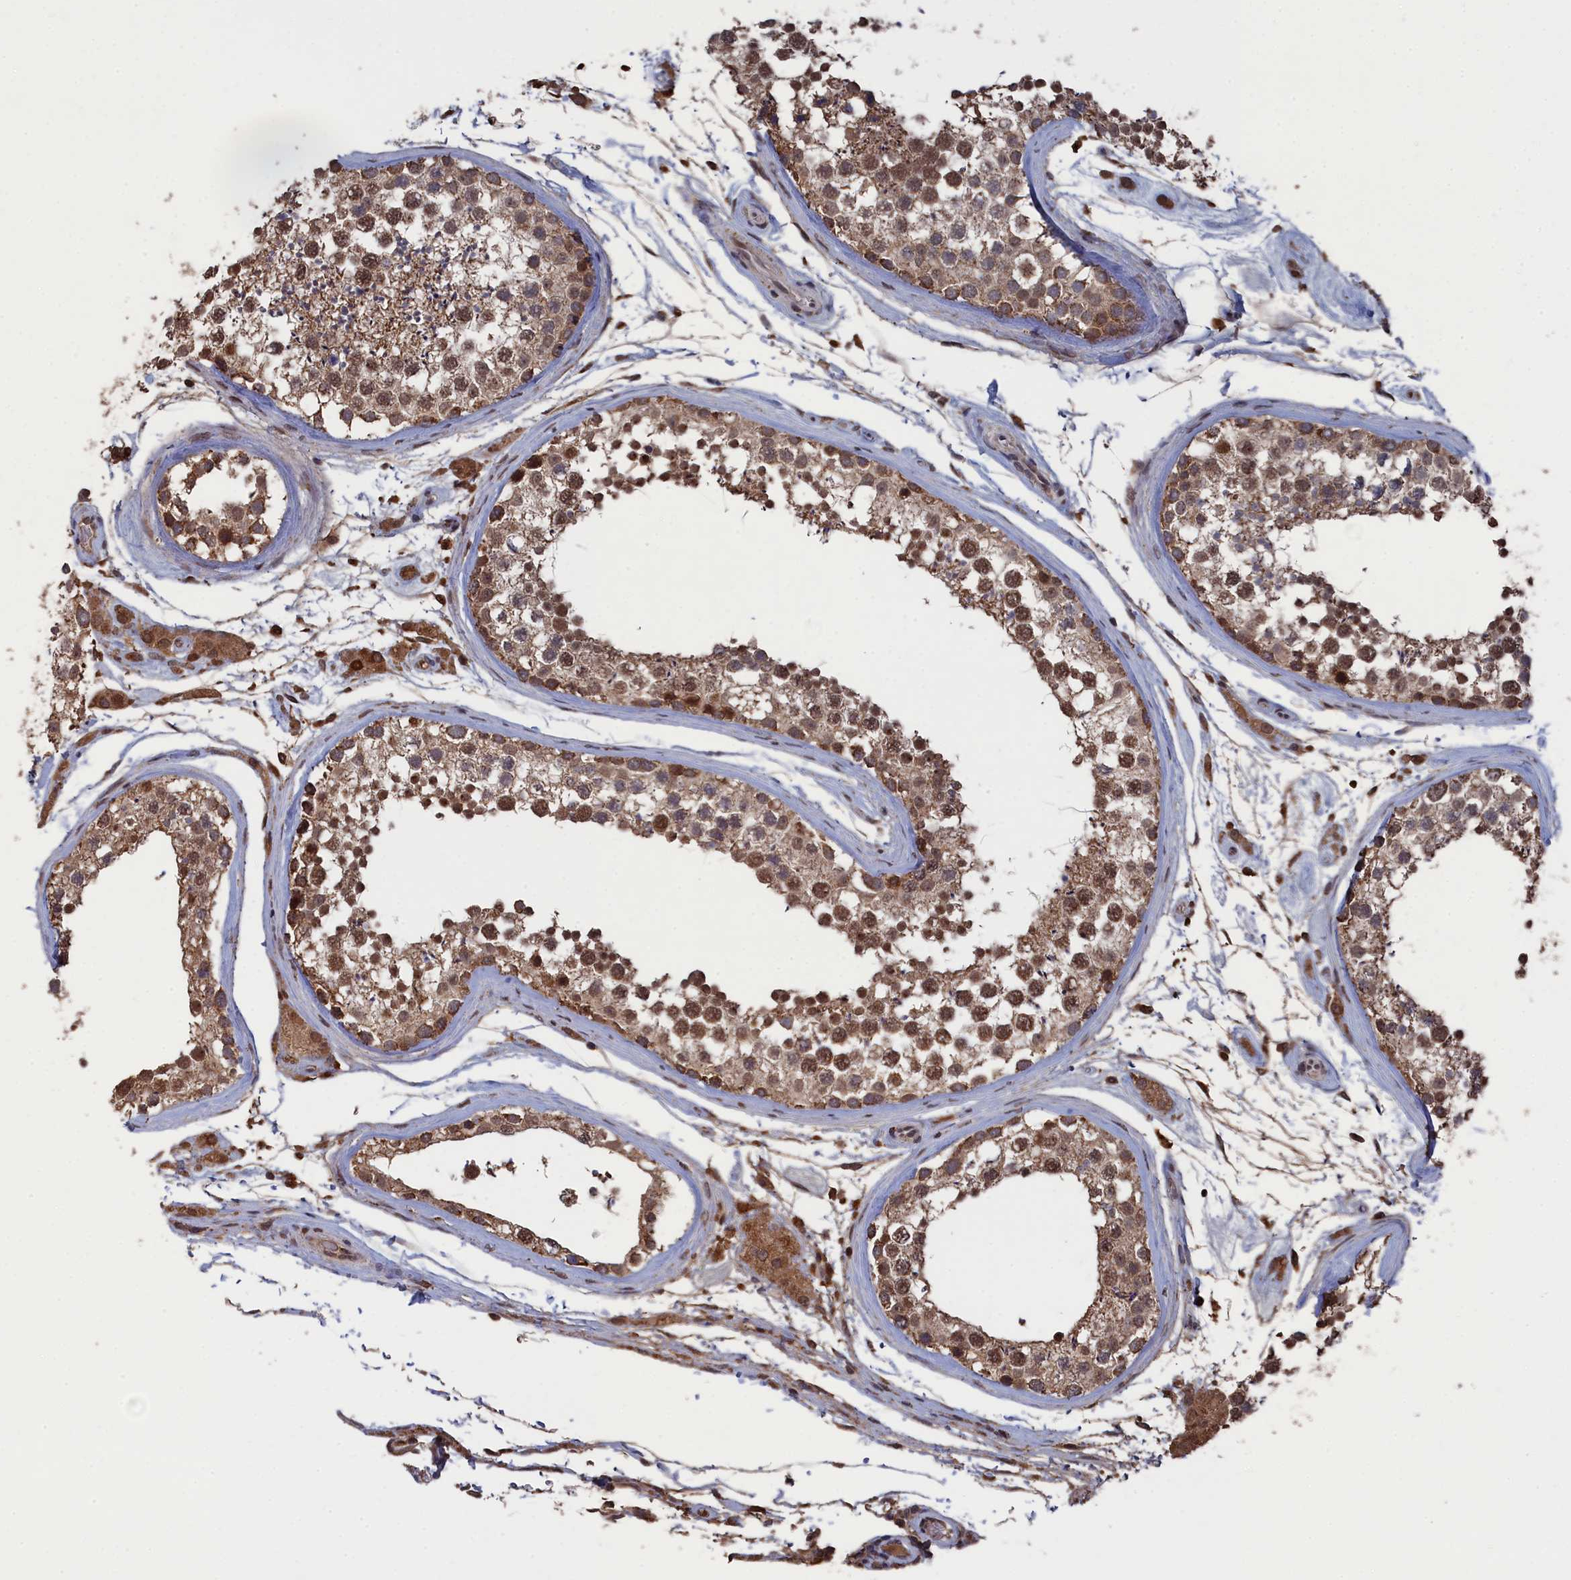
{"staining": {"intensity": "moderate", "quantity": ">75%", "location": "cytoplasmic/membranous,nuclear"}, "tissue": "testis", "cell_type": "Cells in seminiferous ducts", "image_type": "normal", "snomed": [{"axis": "morphology", "description": "Normal tissue, NOS"}, {"axis": "topography", "description": "Testis"}], "caption": "Protein analysis of unremarkable testis demonstrates moderate cytoplasmic/membranous,nuclear staining in approximately >75% of cells in seminiferous ducts.", "gene": "CEACAM21", "patient": {"sex": "male", "age": 46}}